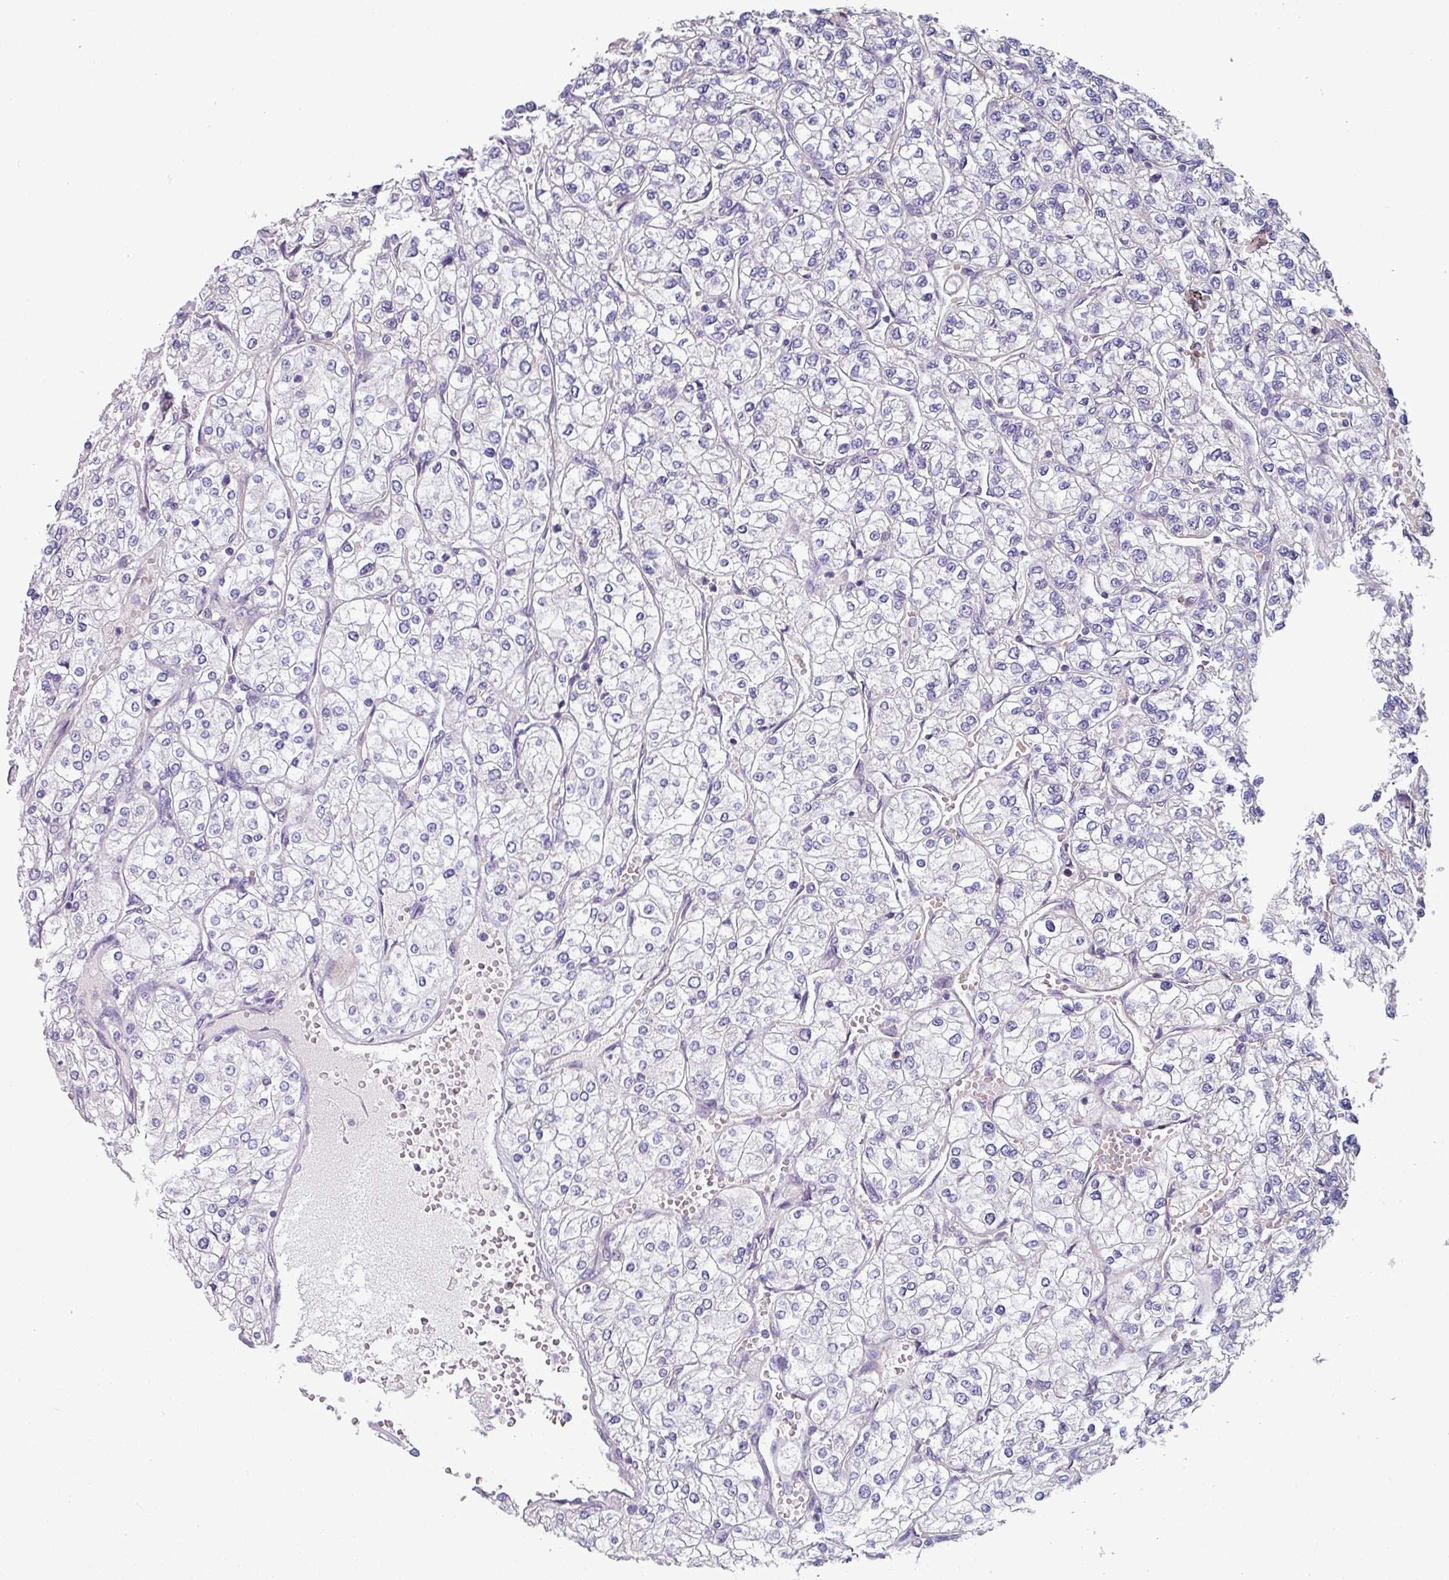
{"staining": {"intensity": "negative", "quantity": "none", "location": "none"}, "tissue": "renal cancer", "cell_type": "Tumor cells", "image_type": "cancer", "snomed": [{"axis": "morphology", "description": "Adenocarcinoma, NOS"}, {"axis": "topography", "description": "Kidney"}], "caption": "Immunohistochemistry (IHC) image of human renal adenocarcinoma stained for a protein (brown), which demonstrates no staining in tumor cells. (DAB IHC visualized using brightfield microscopy, high magnification).", "gene": "TMEM132A", "patient": {"sex": "male", "age": 80}}